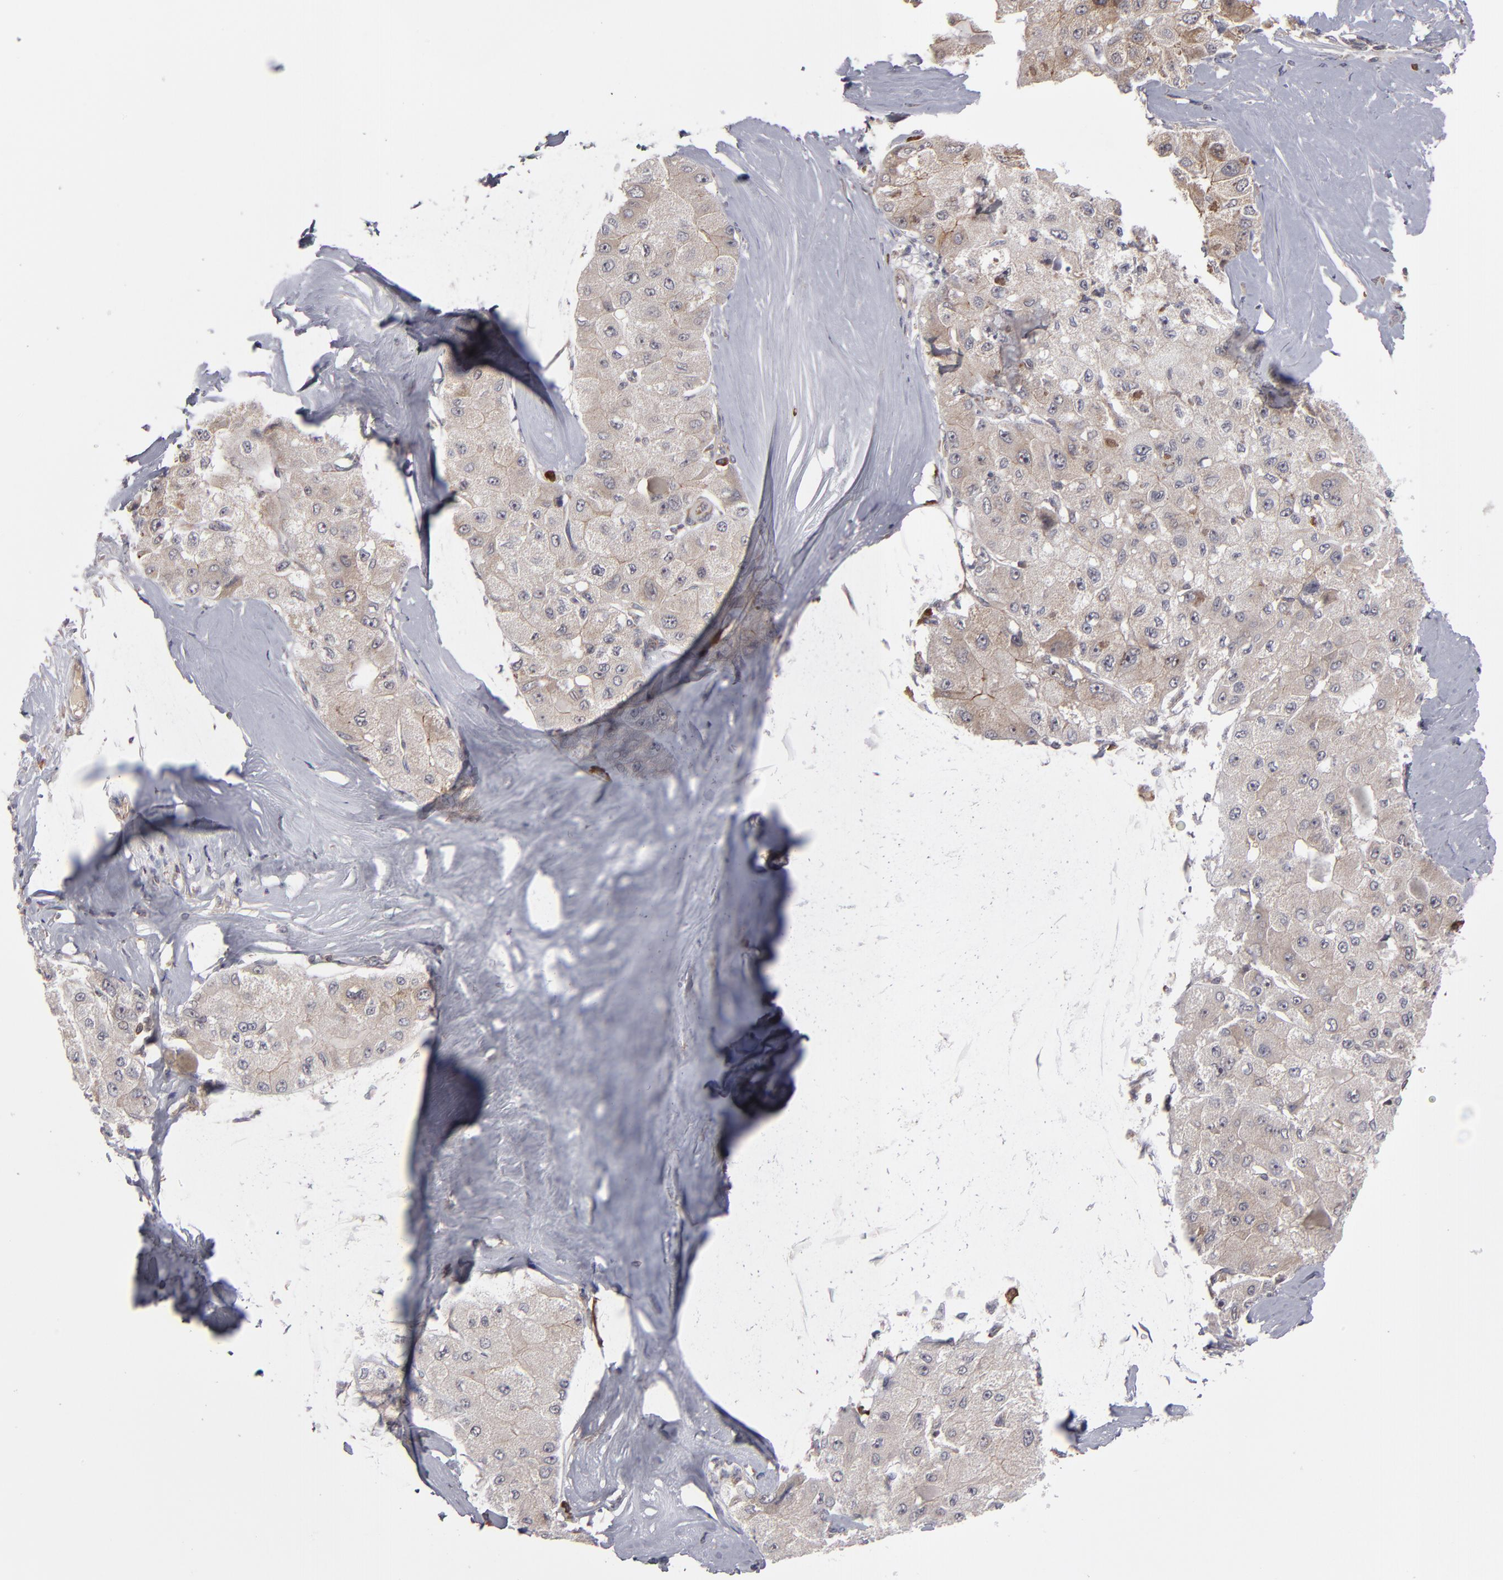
{"staining": {"intensity": "weak", "quantity": "<25%", "location": "cytoplasmic/membranous"}, "tissue": "liver cancer", "cell_type": "Tumor cells", "image_type": "cancer", "snomed": [{"axis": "morphology", "description": "Carcinoma, Hepatocellular, NOS"}, {"axis": "topography", "description": "Liver"}], "caption": "IHC image of neoplastic tissue: liver cancer stained with DAB (3,3'-diaminobenzidine) reveals no significant protein staining in tumor cells.", "gene": "GLCCI1", "patient": {"sex": "male", "age": 80}}